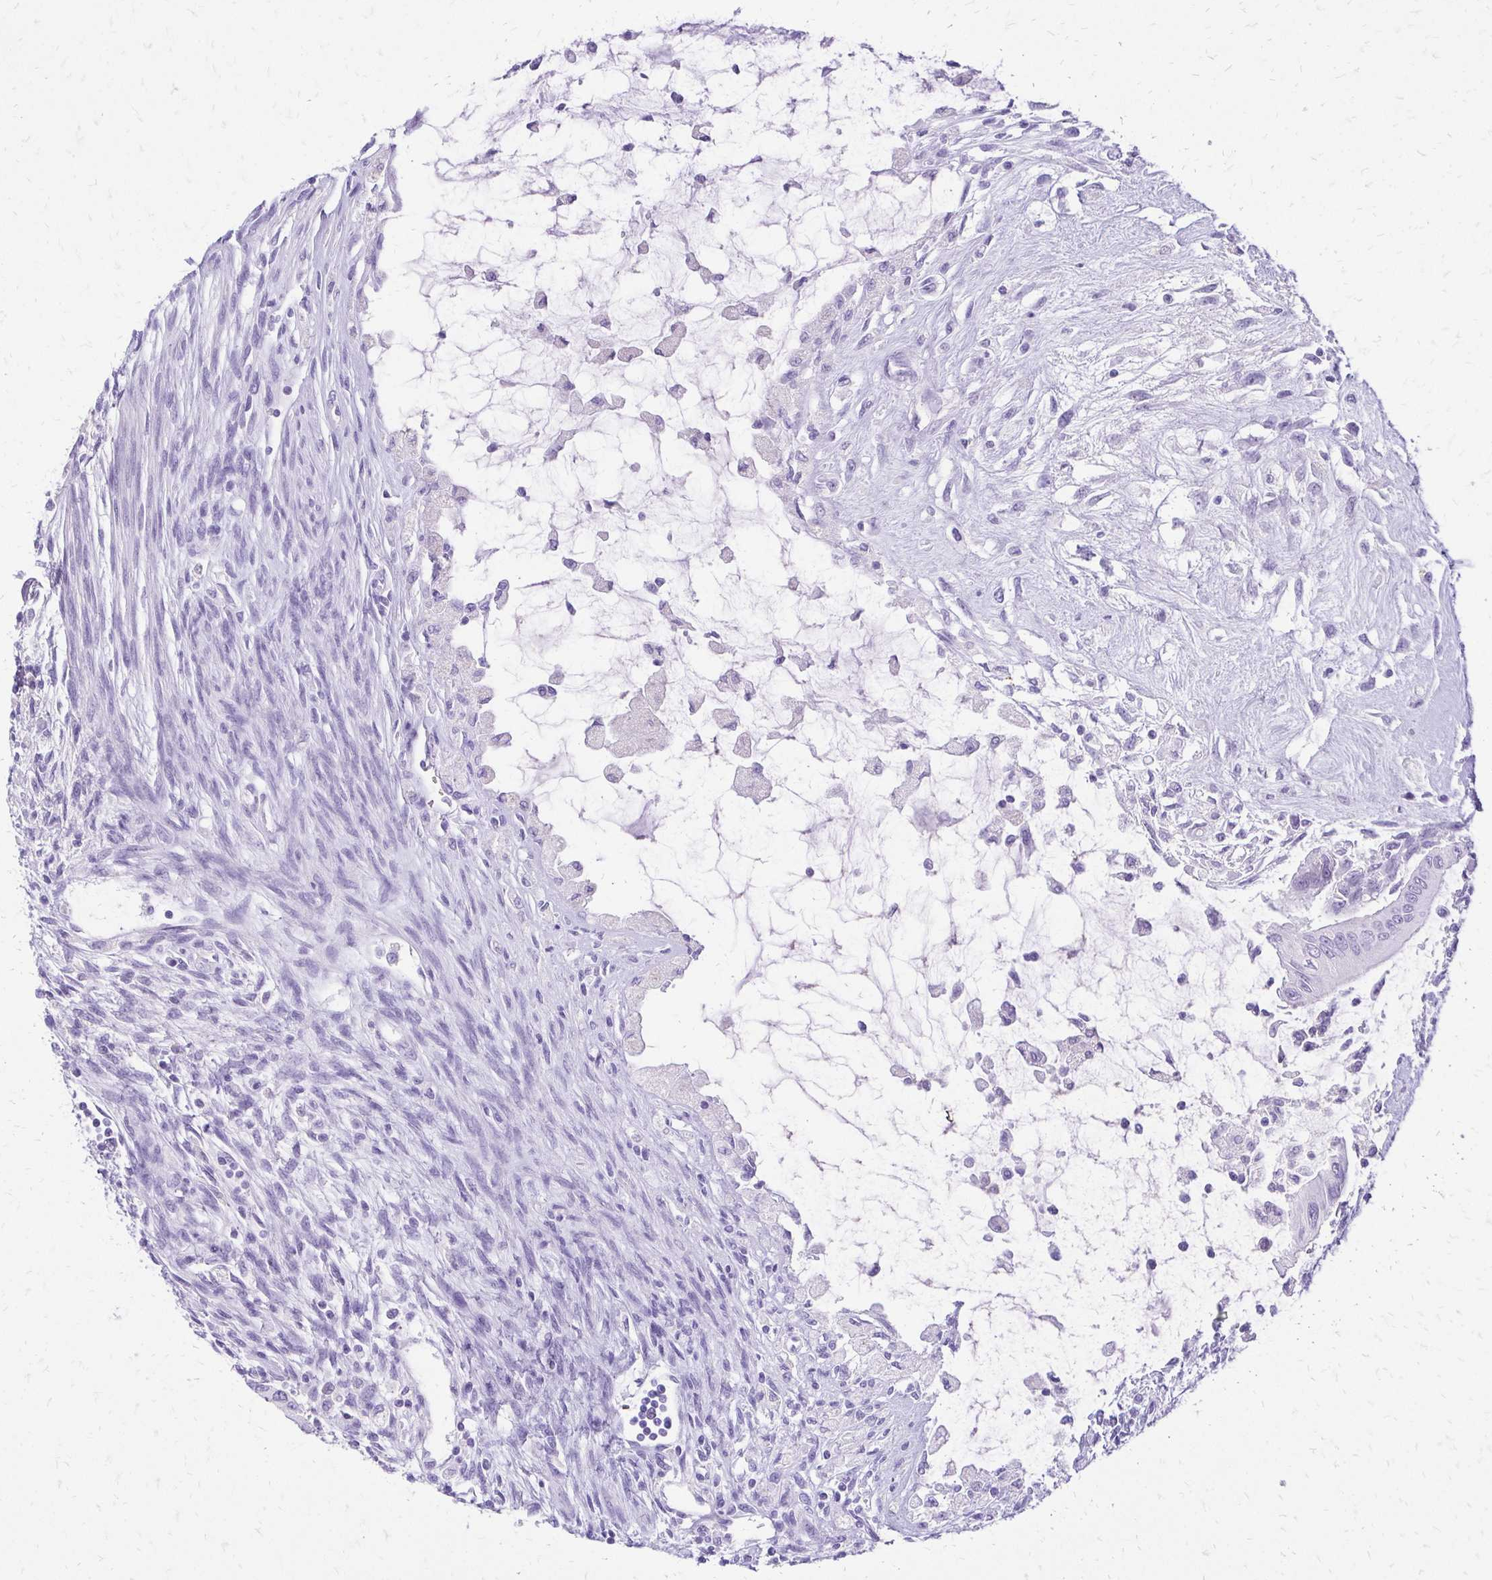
{"staining": {"intensity": "negative", "quantity": "none", "location": "none"}, "tissue": "testis cancer", "cell_type": "Tumor cells", "image_type": "cancer", "snomed": [{"axis": "morphology", "description": "Carcinoma, Embryonal, NOS"}, {"axis": "topography", "description": "Testis"}], "caption": "Immunohistochemical staining of human testis cancer (embryonal carcinoma) reveals no significant expression in tumor cells.", "gene": "SLC32A1", "patient": {"sex": "male", "age": 37}}